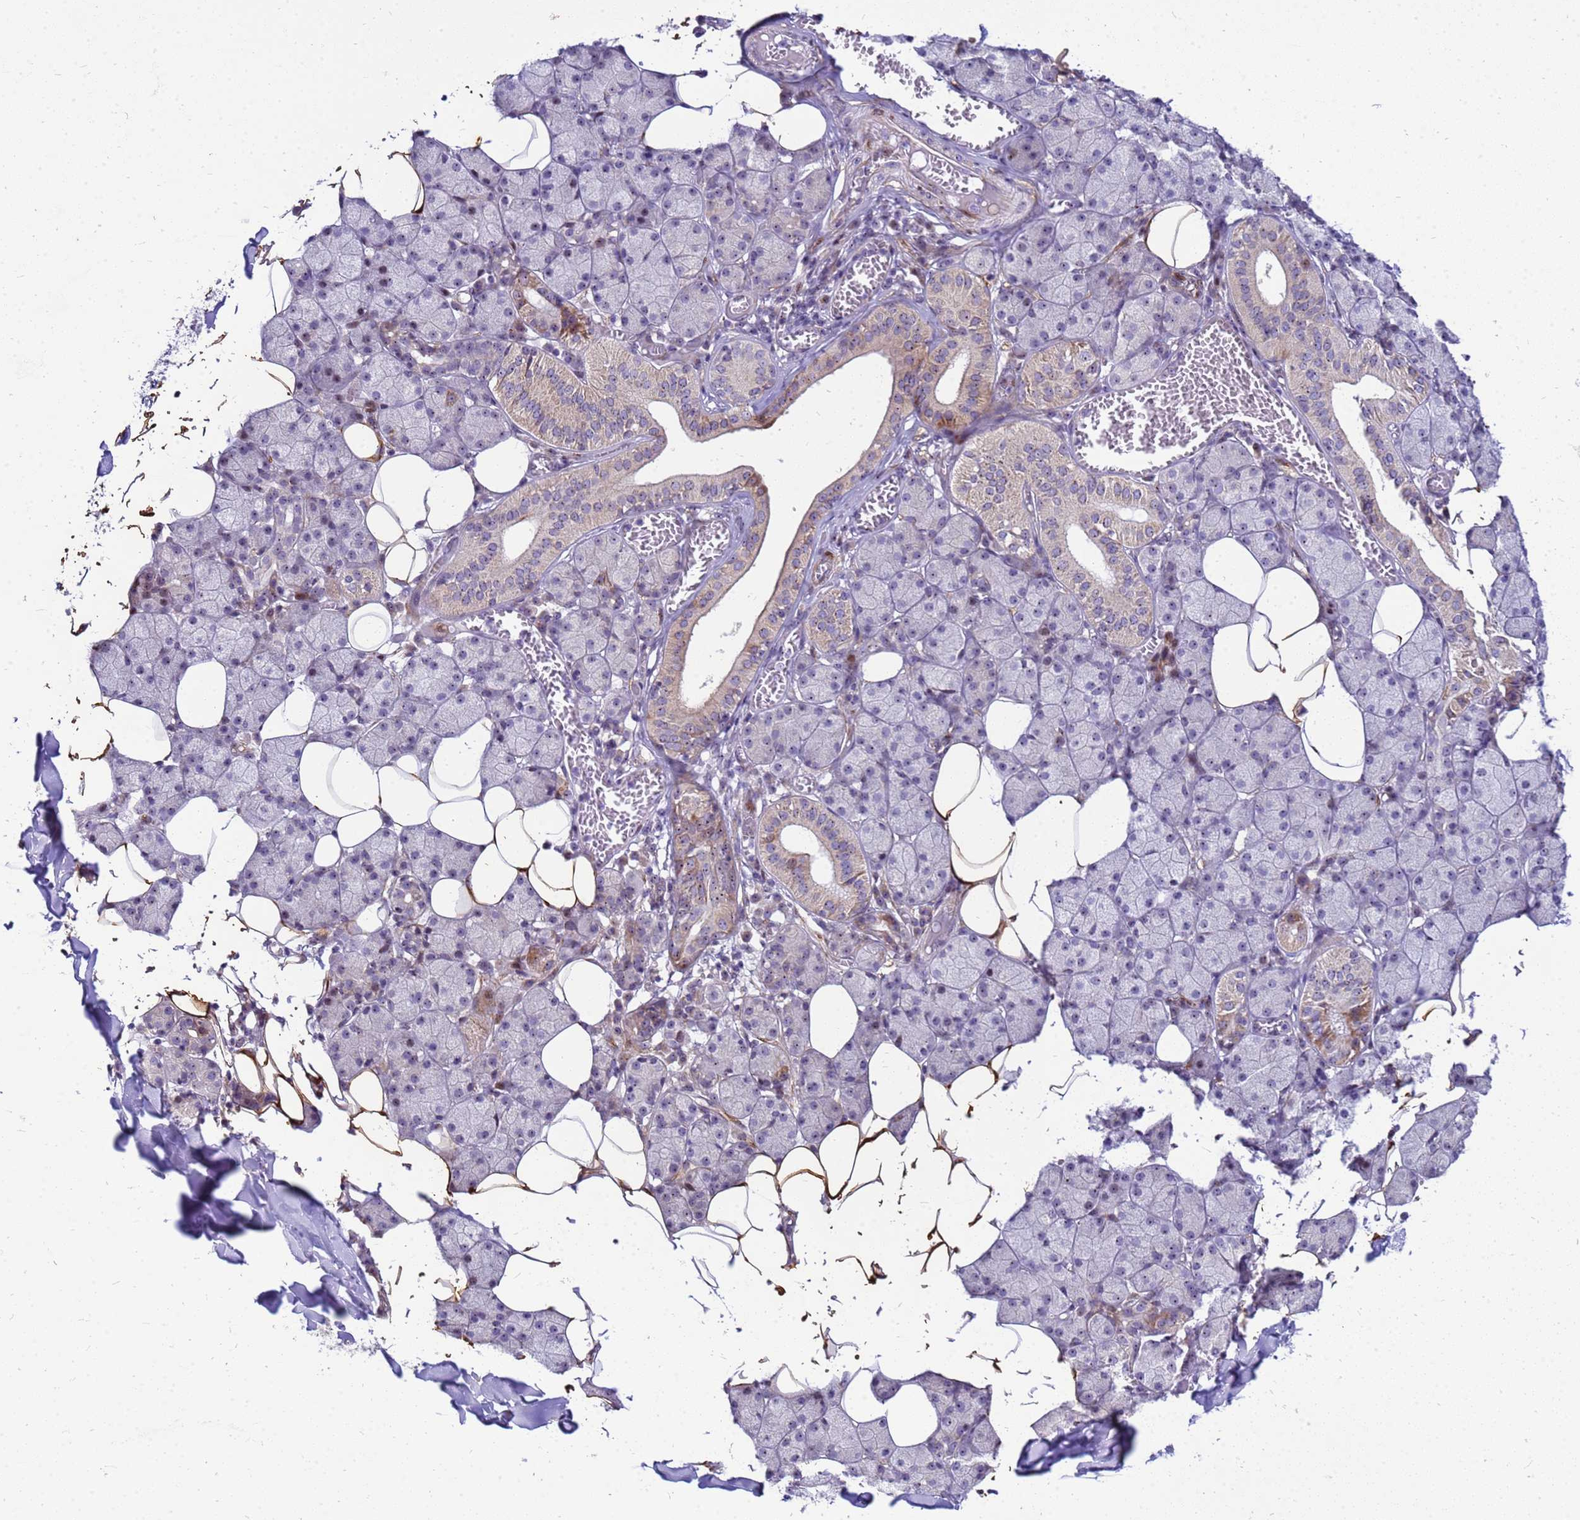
{"staining": {"intensity": "moderate", "quantity": "<25%", "location": "cytoplasmic/membranous"}, "tissue": "salivary gland", "cell_type": "Glandular cells", "image_type": "normal", "snomed": [{"axis": "morphology", "description": "Normal tissue, NOS"}, {"axis": "topography", "description": "Salivary gland"}], "caption": "This micrograph displays immunohistochemistry staining of normal salivary gland, with low moderate cytoplasmic/membranous positivity in approximately <25% of glandular cells.", "gene": "RSPO1", "patient": {"sex": "female", "age": 33}}